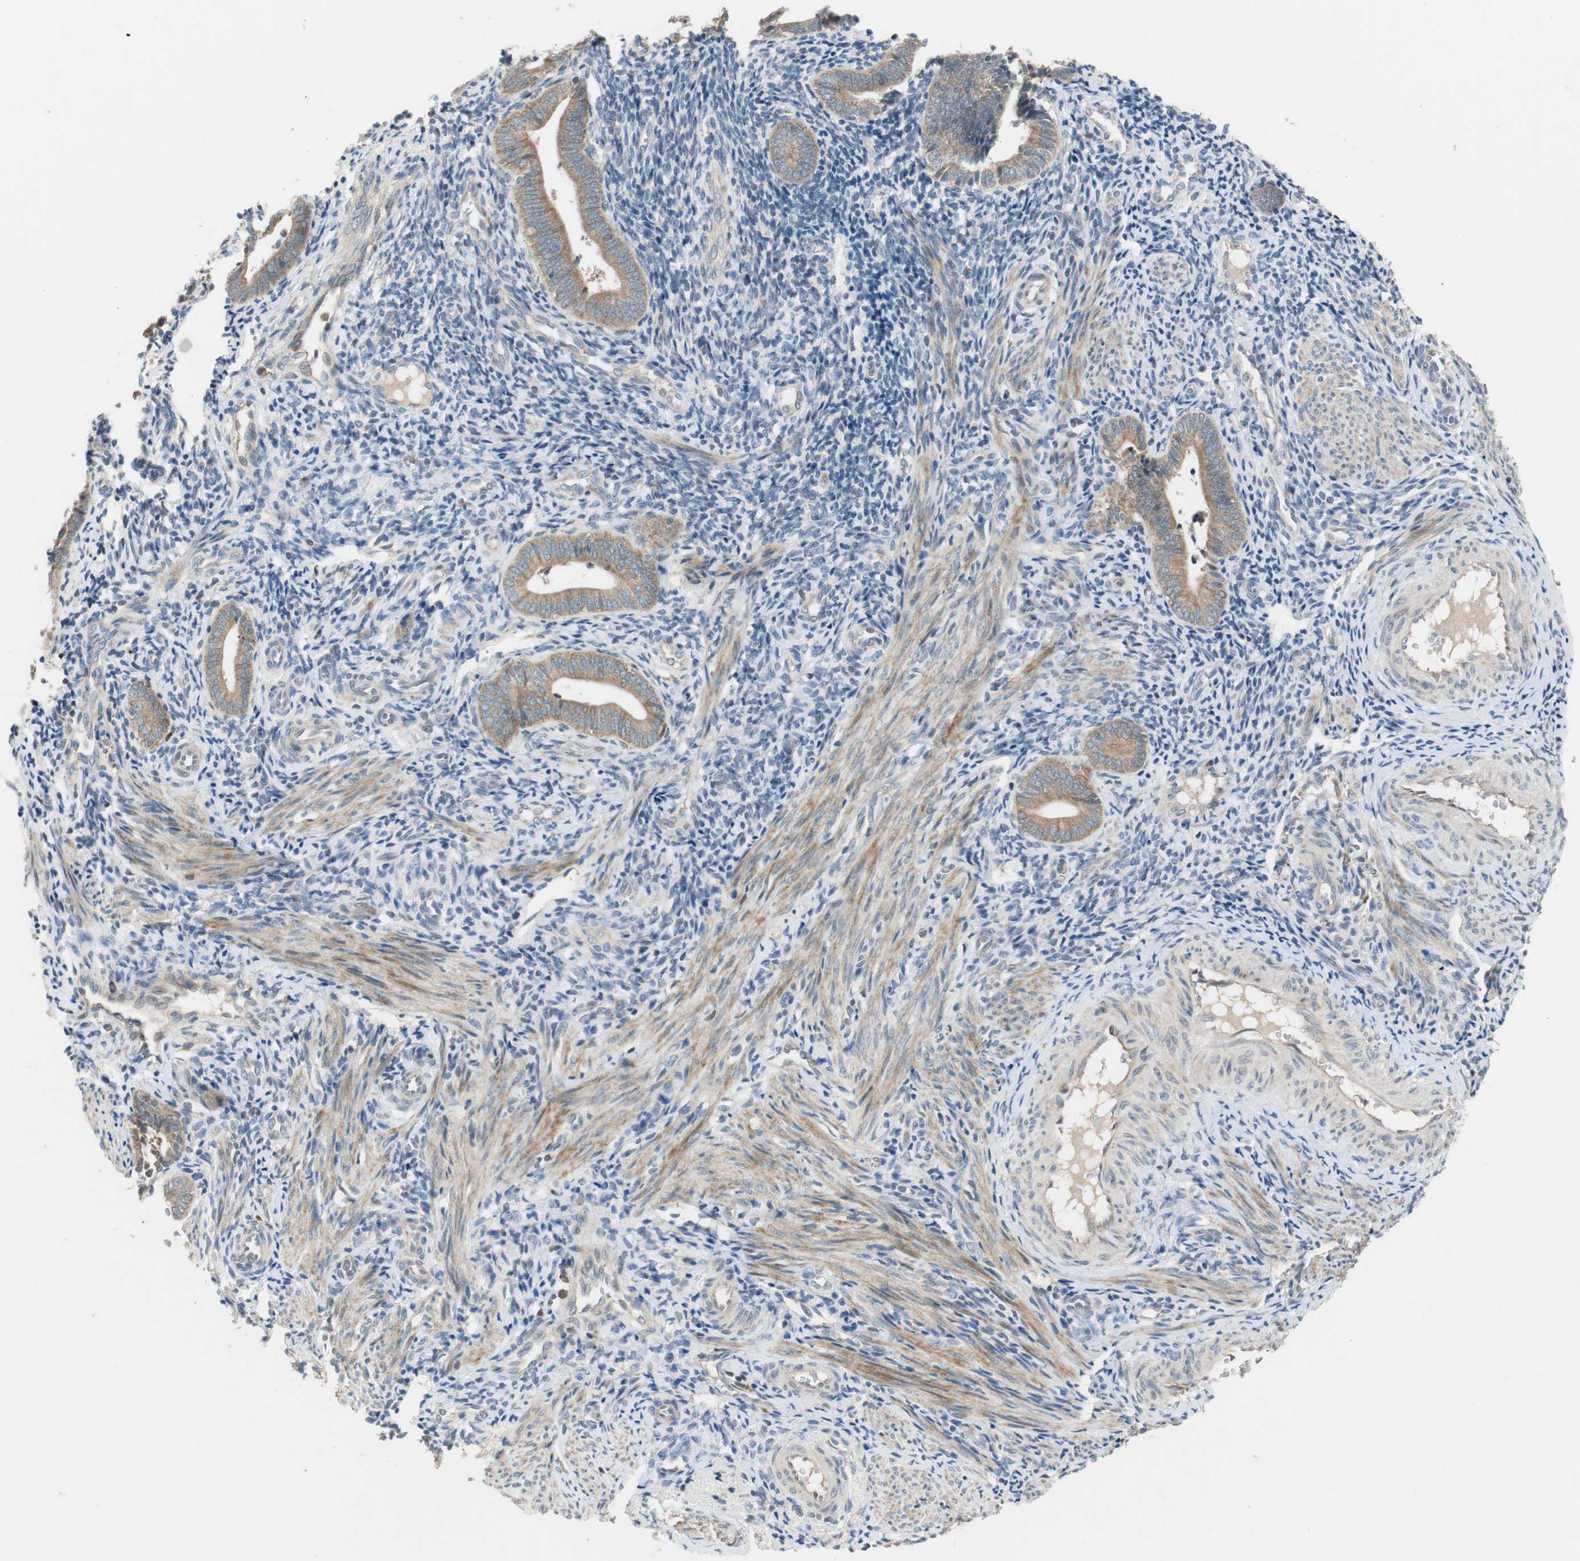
{"staining": {"intensity": "weak", "quantity": "25%-75%", "location": "cytoplasmic/membranous"}, "tissue": "endometrium", "cell_type": "Cells in endometrial stroma", "image_type": "normal", "snomed": [{"axis": "morphology", "description": "Normal tissue, NOS"}, {"axis": "topography", "description": "Uterus"}, {"axis": "topography", "description": "Endometrium"}], "caption": "Protein expression analysis of benign human endometrium reveals weak cytoplasmic/membranous staining in approximately 25%-75% of cells in endometrial stroma.", "gene": "FAAH", "patient": {"sex": "female", "age": 33}}